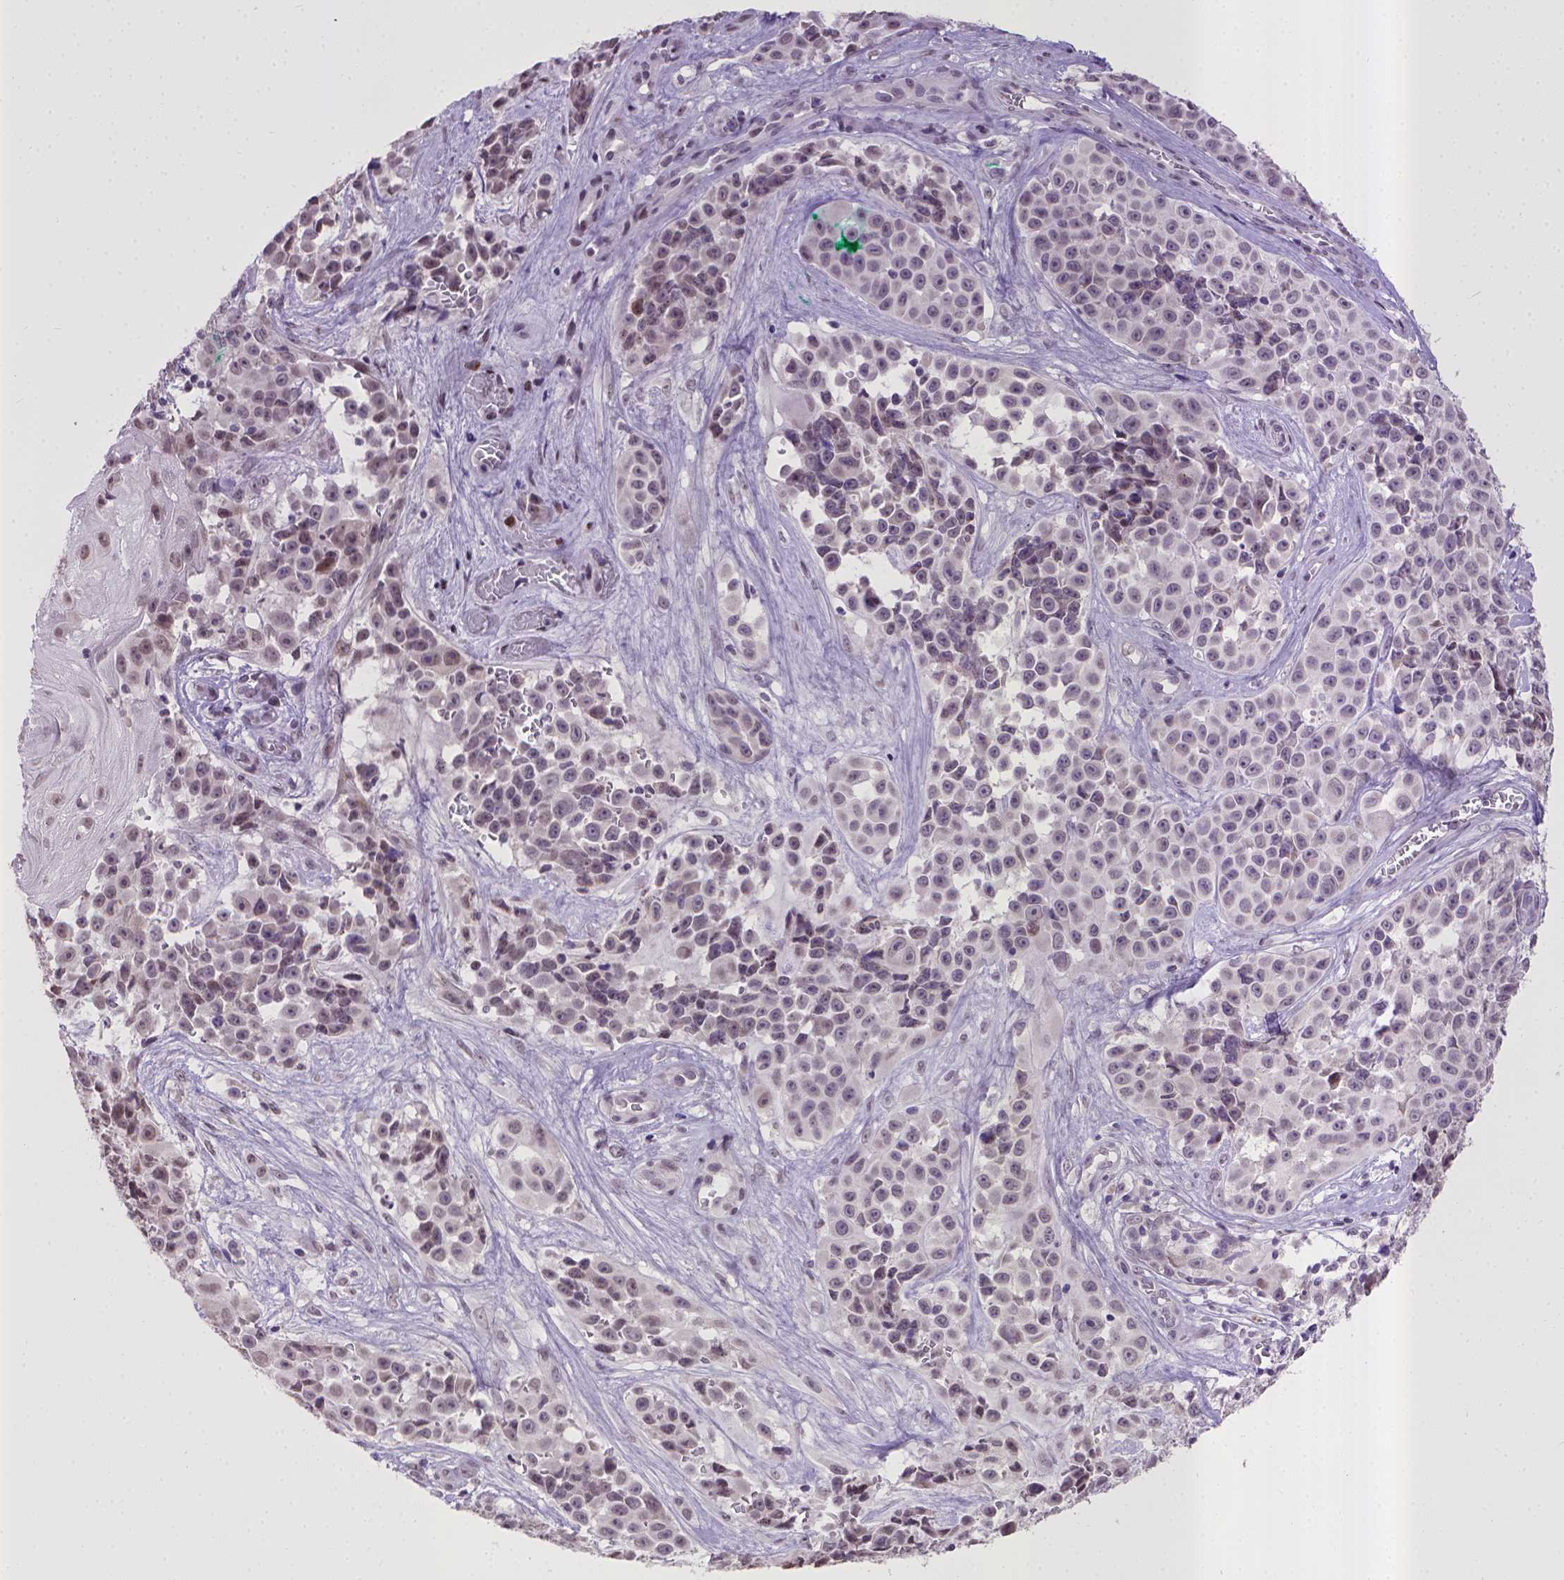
{"staining": {"intensity": "negative", "quantity": "none", "location": "none"}, "tissue": "melanoma", "cell_type": "Tumor cells", "image_type": "cancer", "snomed": [{"axis": "morphology", "description": "Malignant melanoma, NOS"}, {"axis": "topography", "description": "Skin"}], "caption": "IHC of melanoma displays no staining in tumor cells.", "gene": "KMO", "patient": {"sex": "female", "age": 88}}